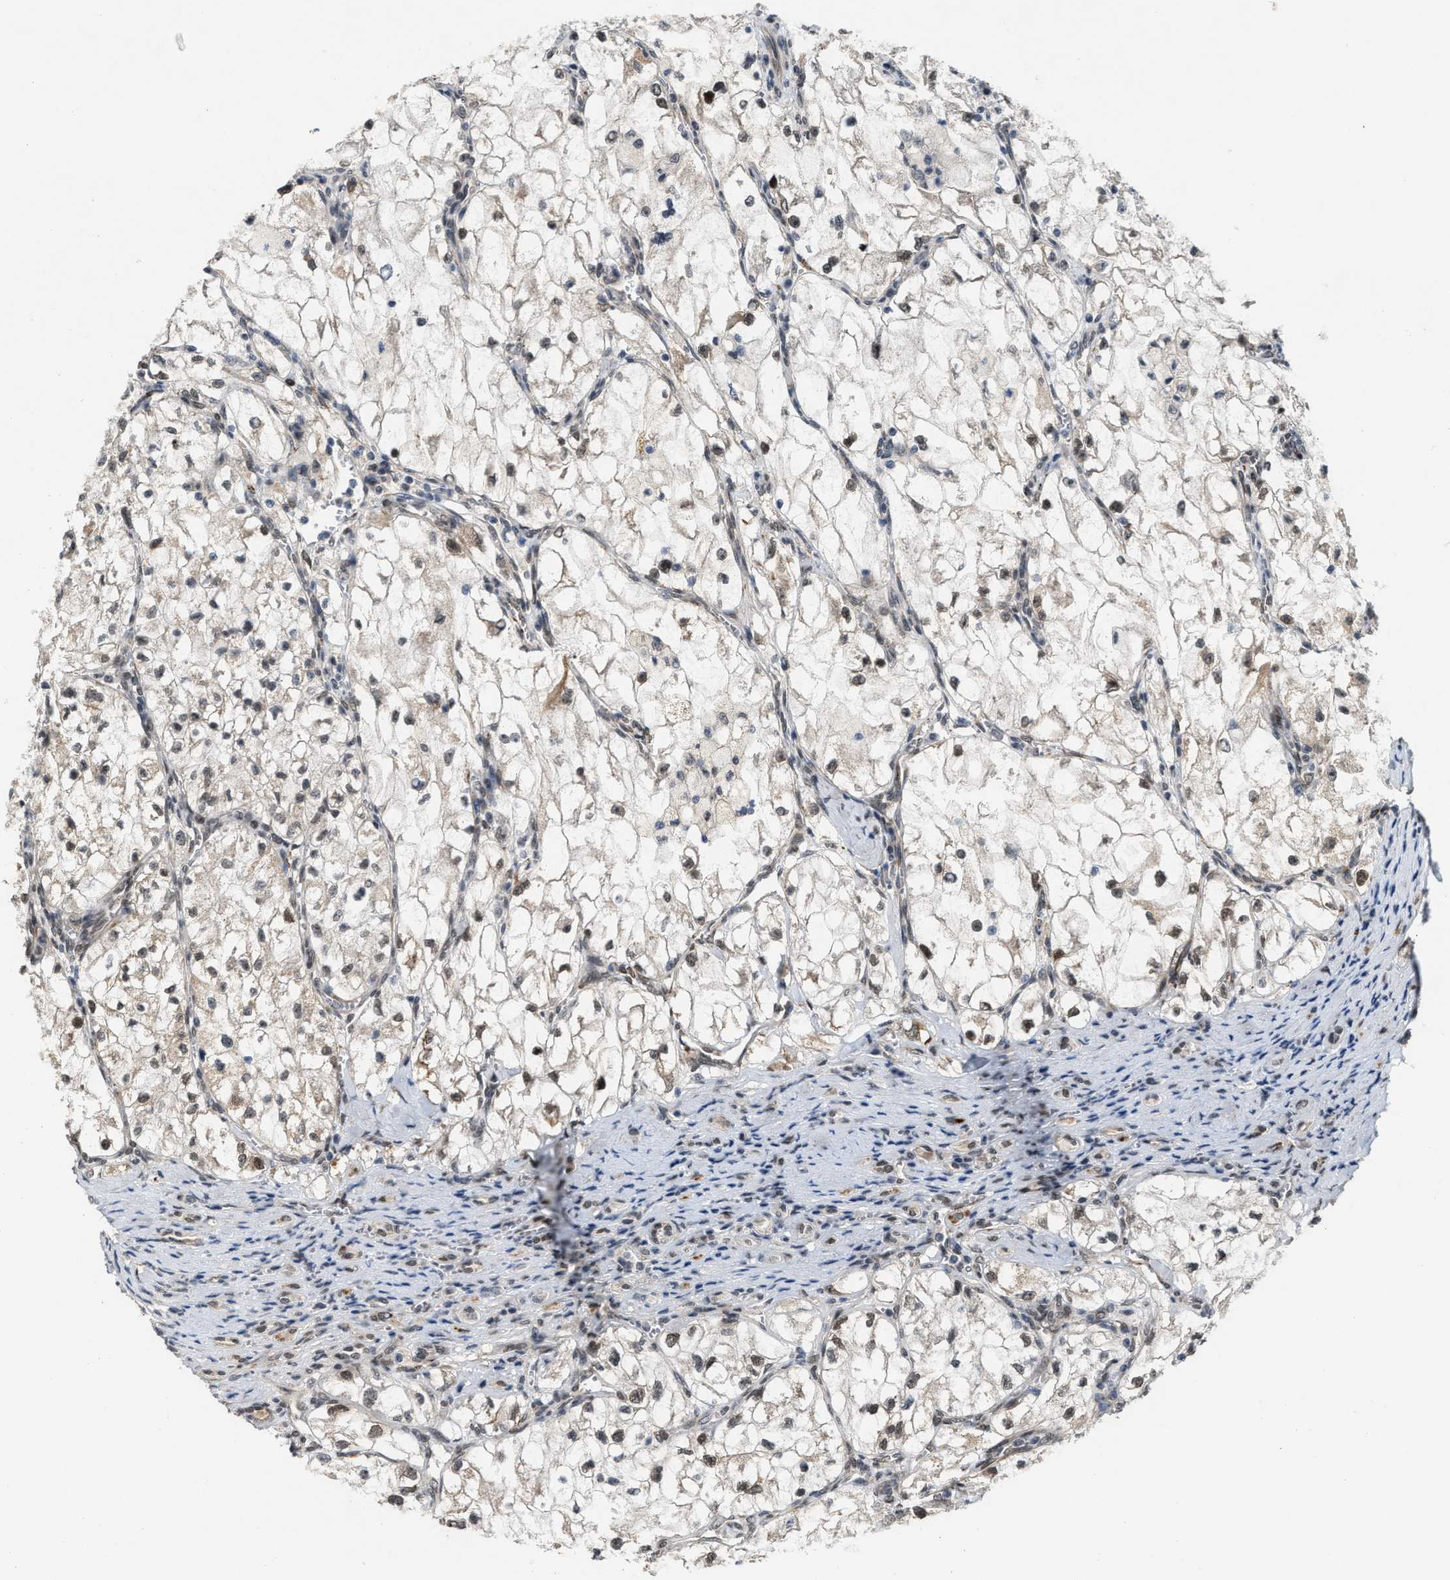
{"staining": {"intensity": "weak", "quantity": "25%-75%", "location": "cytoplasmic/membranous,nuclear"}, "tissue": "renal cancer", "cell_type": "Tumor cells", "image_type": "cancer", "snomed": [{"axis": "morphology", "description": "Adenocarcinoma, NOS"}, {"axis": "topography", "description": "Kidney"}], "caption": "Brown immunohistochemical staining in adenocarcinoma (renal) reveals weak cytoplasmic/membranous and nuclear positivity in about 25%-75% of tumor cells.", "gene": "KIF24", "patient": {"sex": "female", "age": 70}}